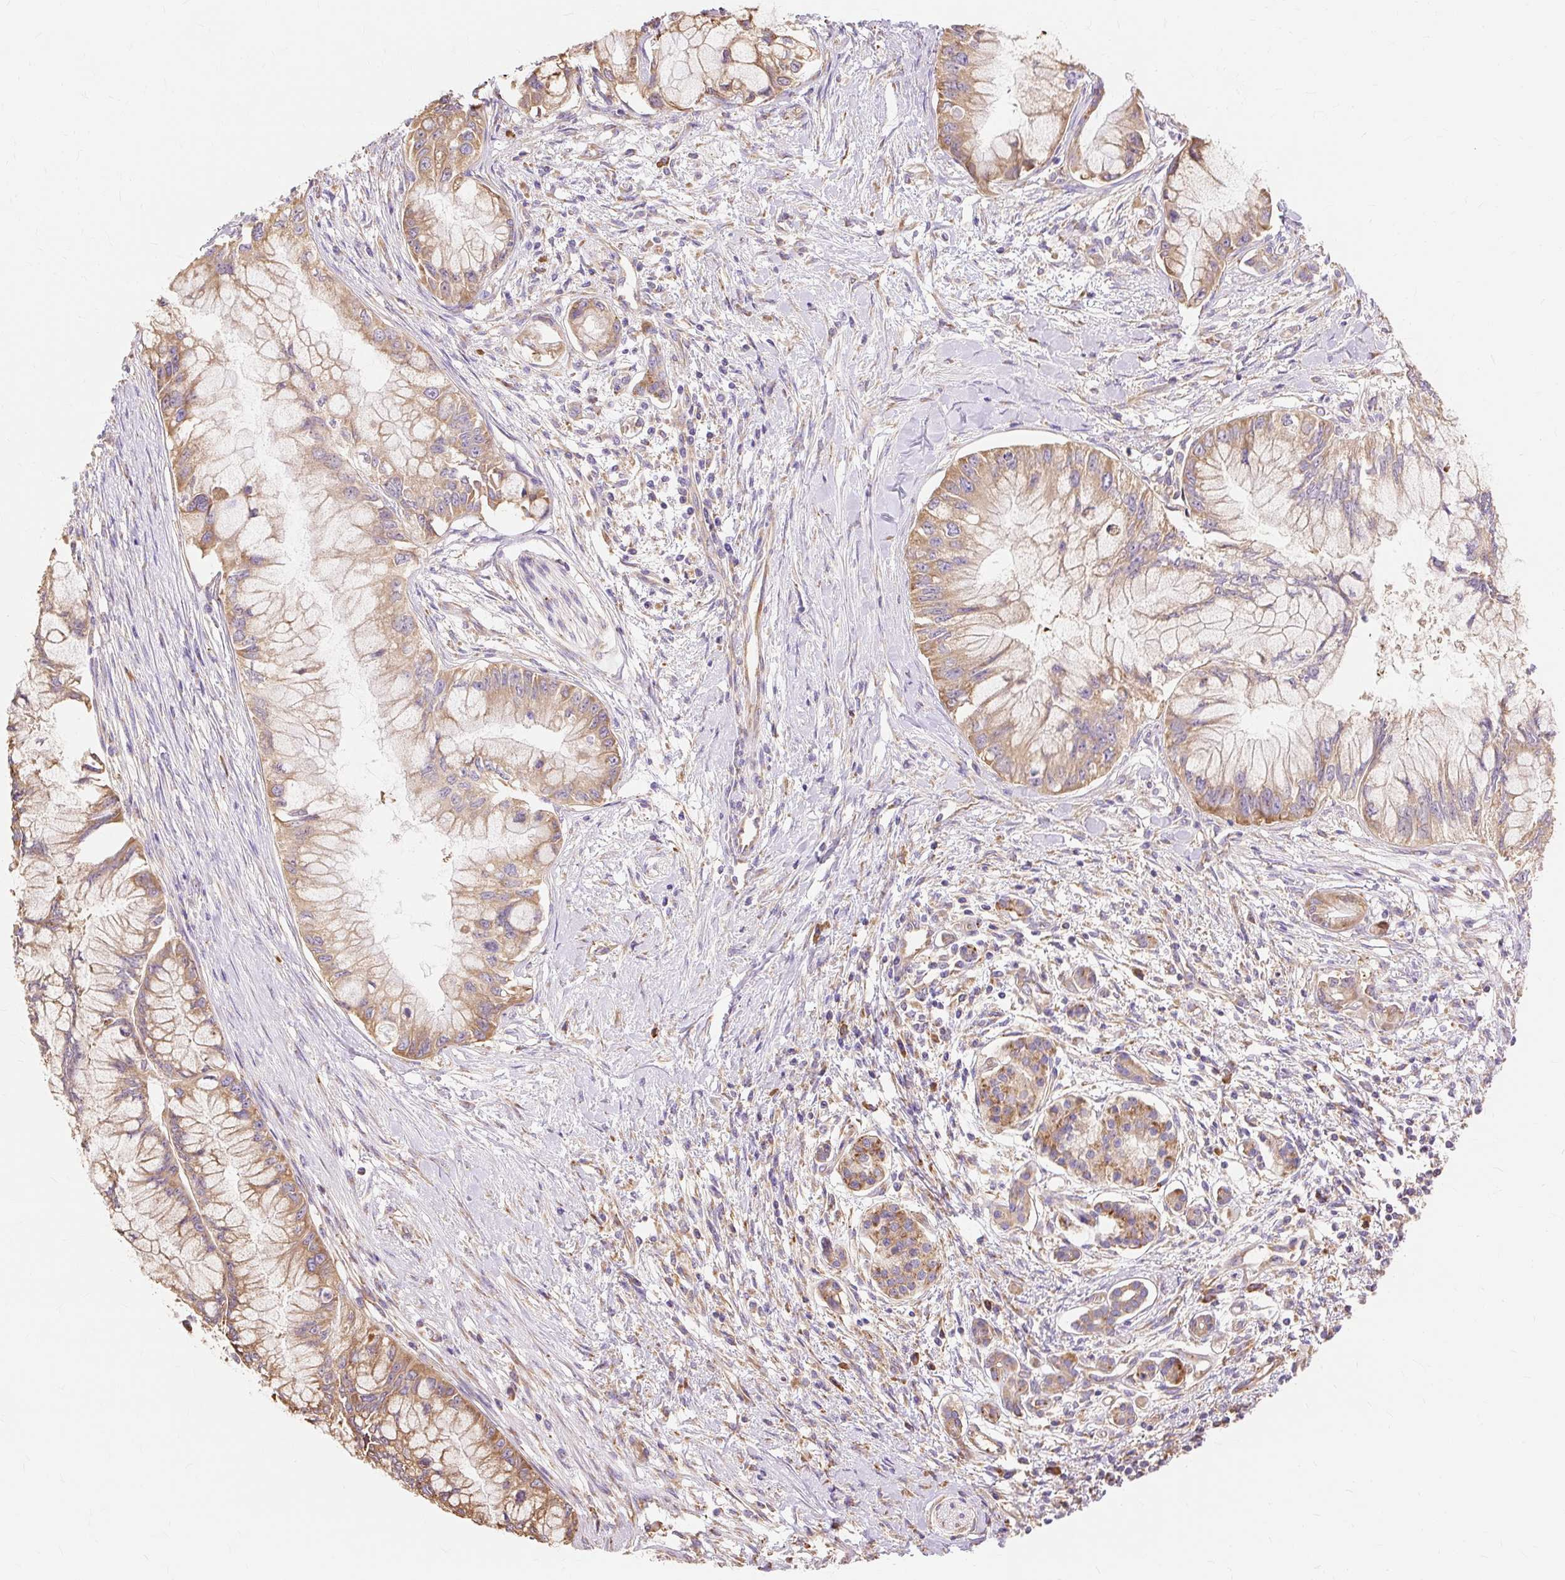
{"staining": {"intensity": "moderate", "quantity": ">75%", "location": "cytoplasmic/membranous"}, "tissue": "pancreatic cancer", "cell_type": "Tumor cells", "image_type": "cancer", "snomed": [{"axis": "morphology", "description": "Adenocarcinoma, NOS"}, {"axis": "topography", "description": "Pancreas"}], "caption": "Protein staining of adenocarcinoma (pancreatic) tissue displays moderate cytoplasmic/membranous expression in about >75% of tumor cells. (brown staining indicates protein expression, while blue staining denotes nuclei).", "gene": "RPS17", "patient": {"sex": "male", "age": 48}}